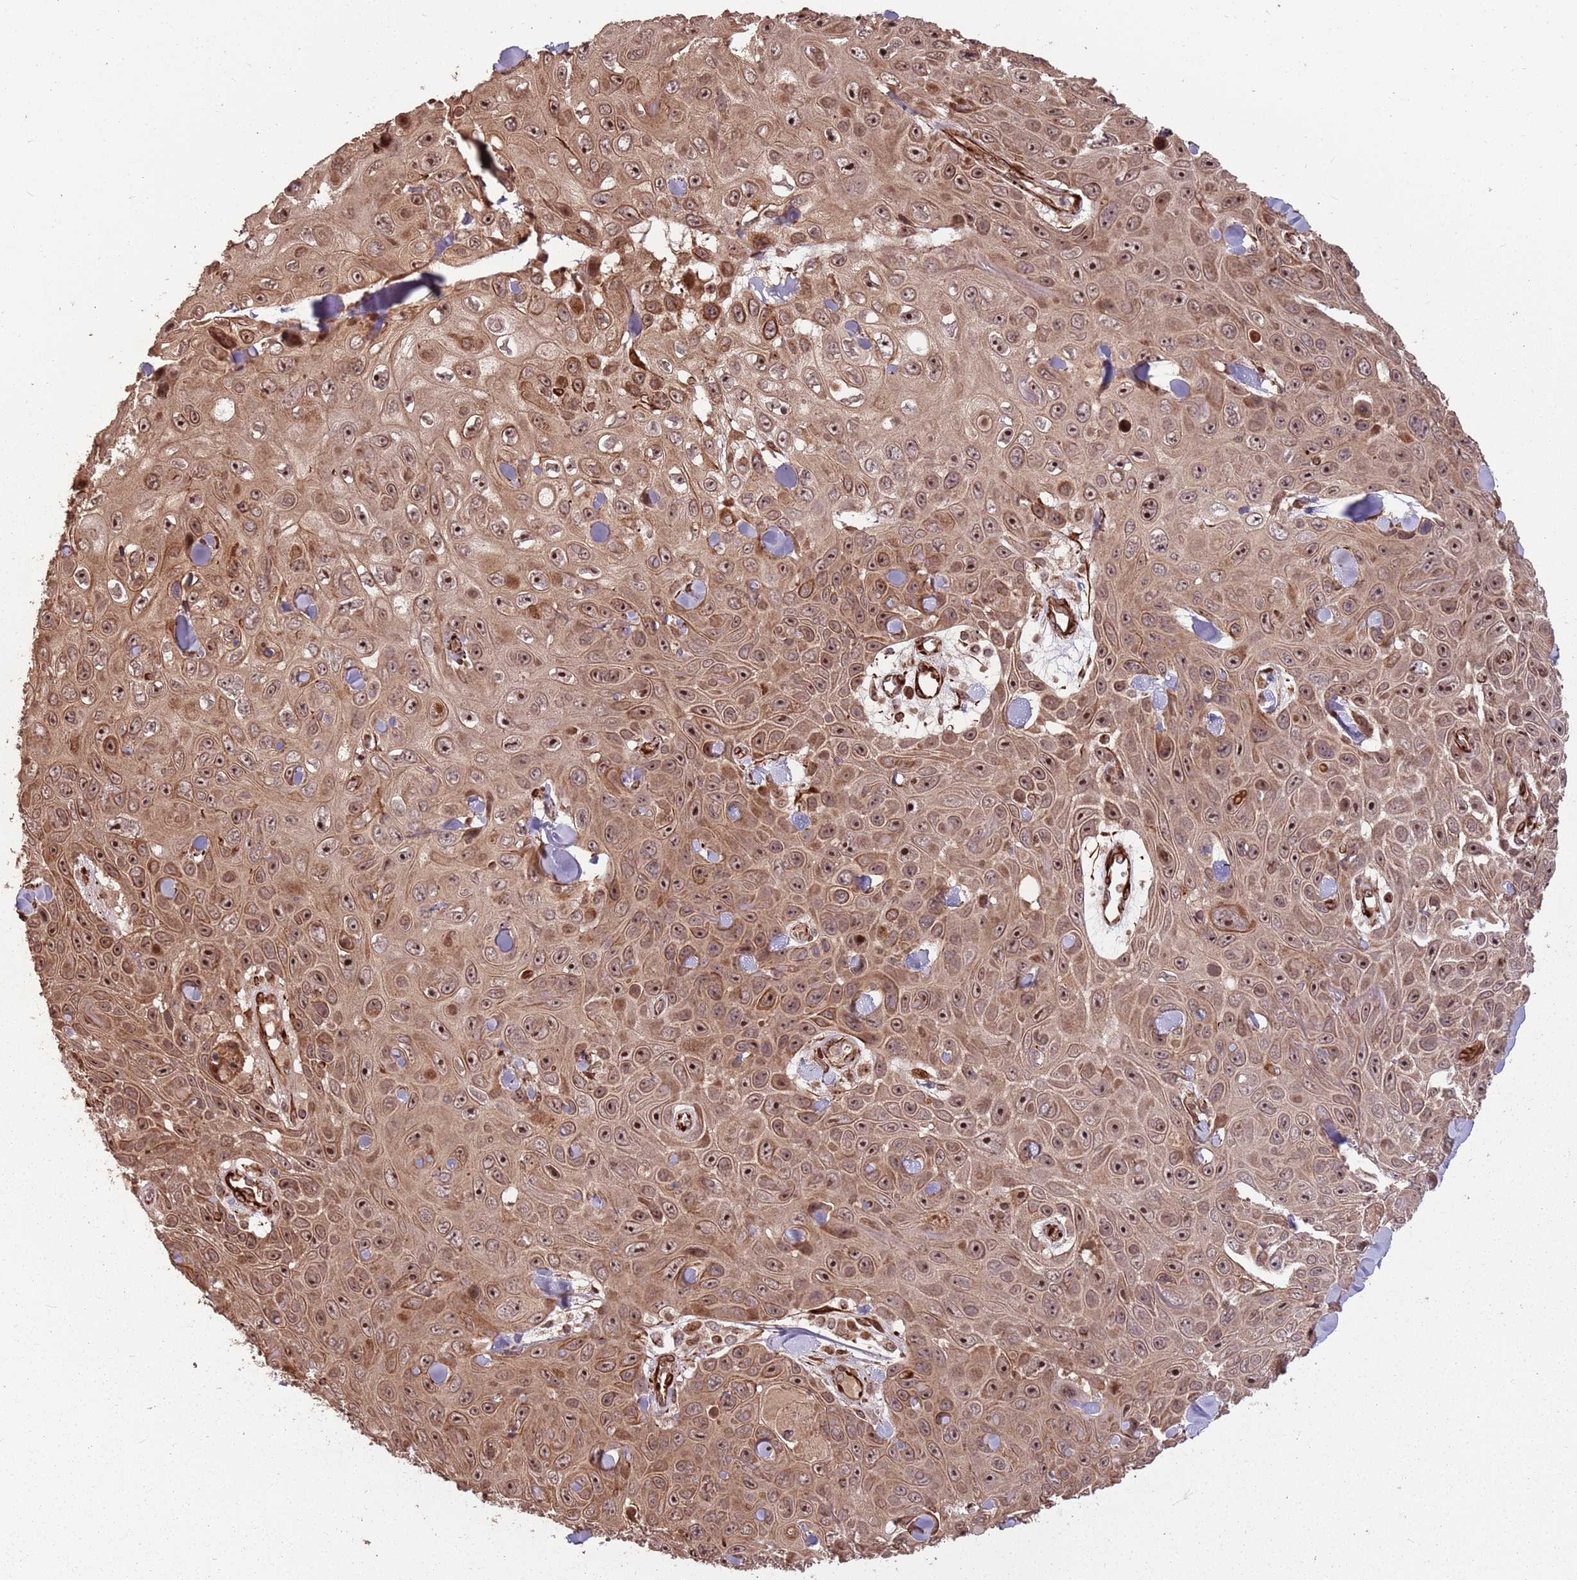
{"staining": {"intensity": "strong", "quantity": ">75%", "location": "cytoplasmic/membranous,nuclear"}, "tissue": "skin cancer", "cell_type": "Tumor cells", "image_type": "cancer", "snomed": [{"axis": "morphology", "description": "Squamous cell carcinoma, NOS"}, {"axis": "topography", "description": "Skin"}], "caption": "The histopathology image reveals a brown stain indicating the presence of a protein in the cytoplasmic/membranous and nuclear of tumor cells in skin cancer (squamous cell carcinoma).", "gene": "ADAMTS3", "patient": {"sex": "male", "age": 82}}